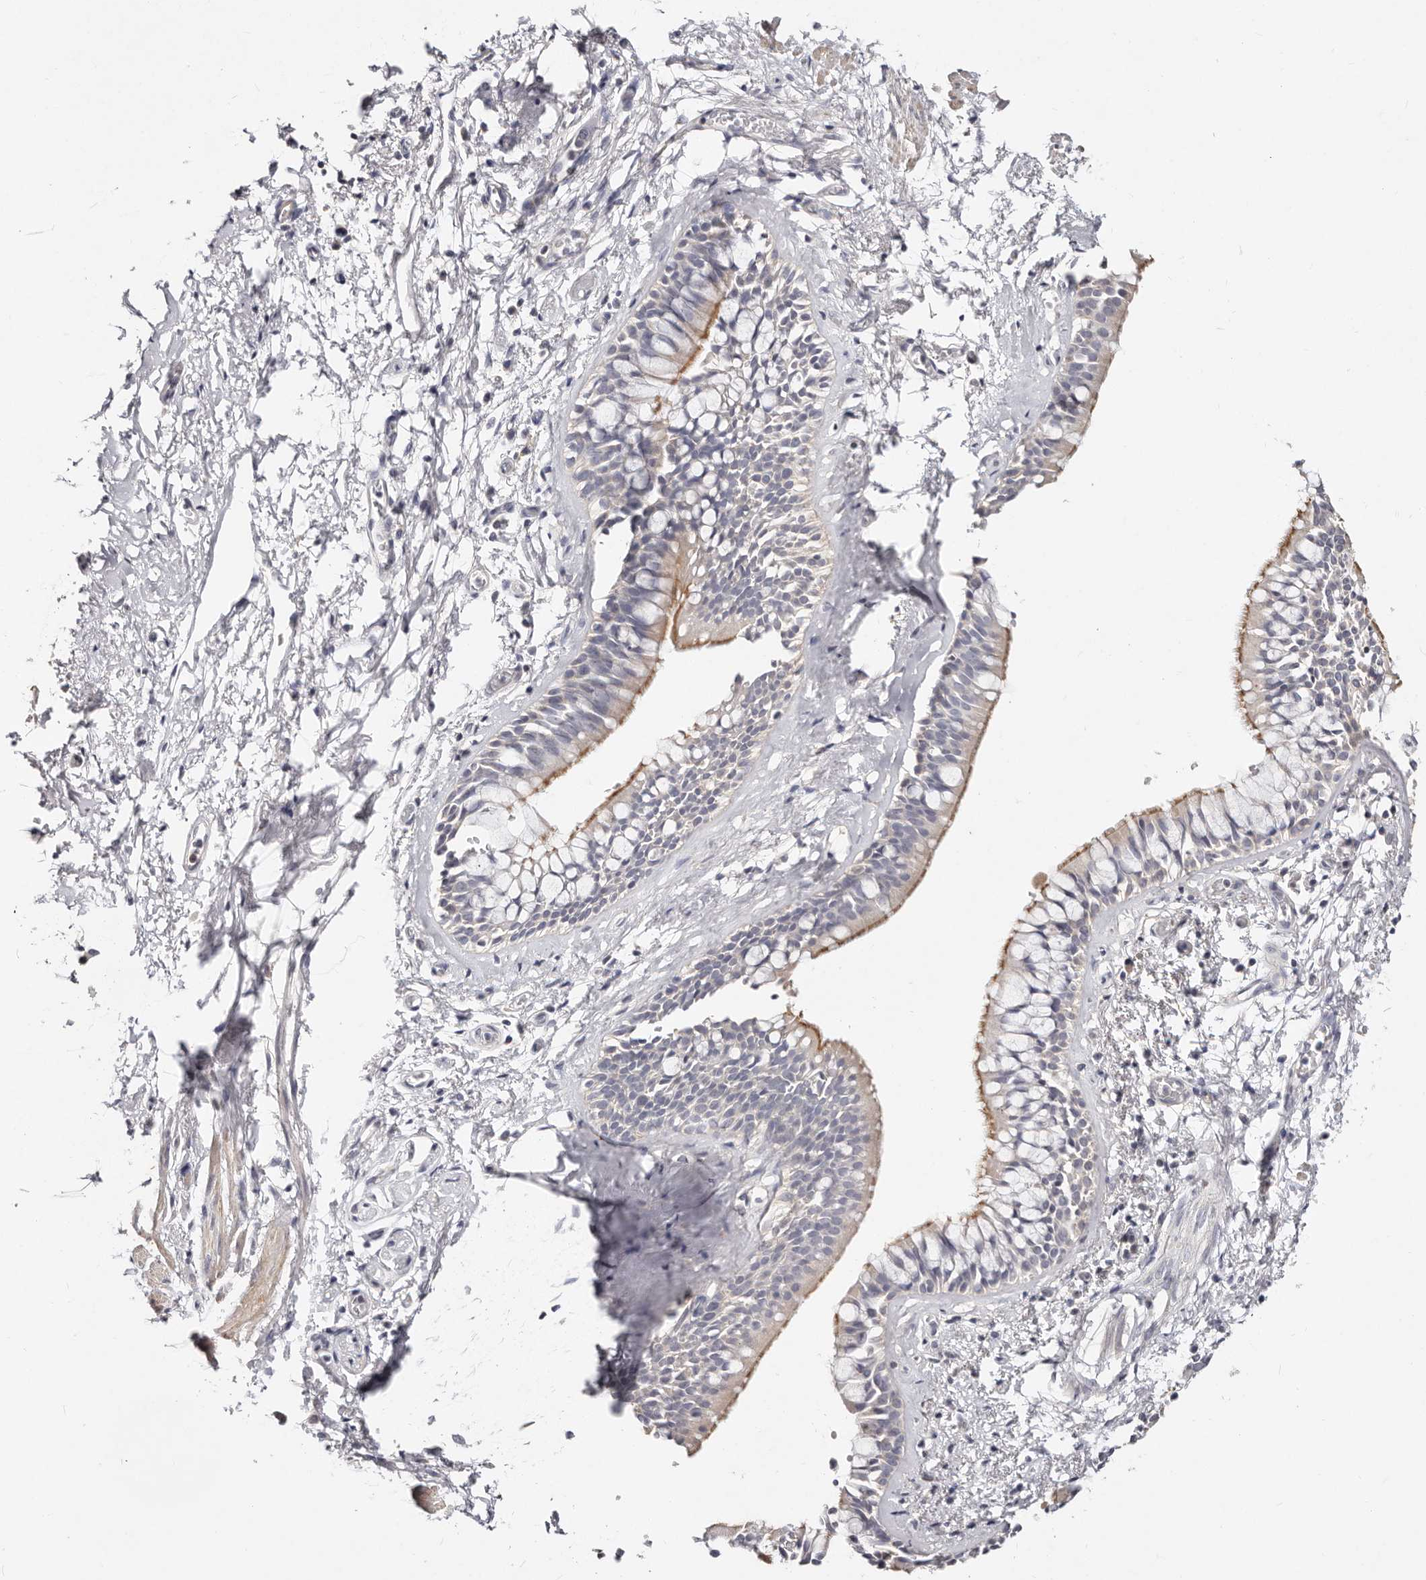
{"staining": {"intensity": "moderate", "quantity": "<25%", "location": "cytoplasmic/membranous"}, "tissue": "bronchus", "cell_type": "Respiratory epithelial cells", "image_type": "normal", "snomed": [{"axis": "morphology", "description": "Normal tissue, NOS"}, {"axis": "morphology", "description": "Inflammation, NOS"}, {"axis": "topography", "description": "Cartilage tissue"}, {"axis": "topography", "description": "Bronchus"}, {"axis": "topography", "description": "Lung"}], "caption": "A micrograph of human bronchus stained for a protein shows moderate cytoplasmic/membranous brown staining in respiratory epithelial cells. The protein is stained brown, and the nuclei are stained in blue (DAB (3,3'-diaminobenzidine) IHC with brightfield microscopy, high magnification).", "gene": "MRPS33", "patient": {"sex": "female", "age": 64}}